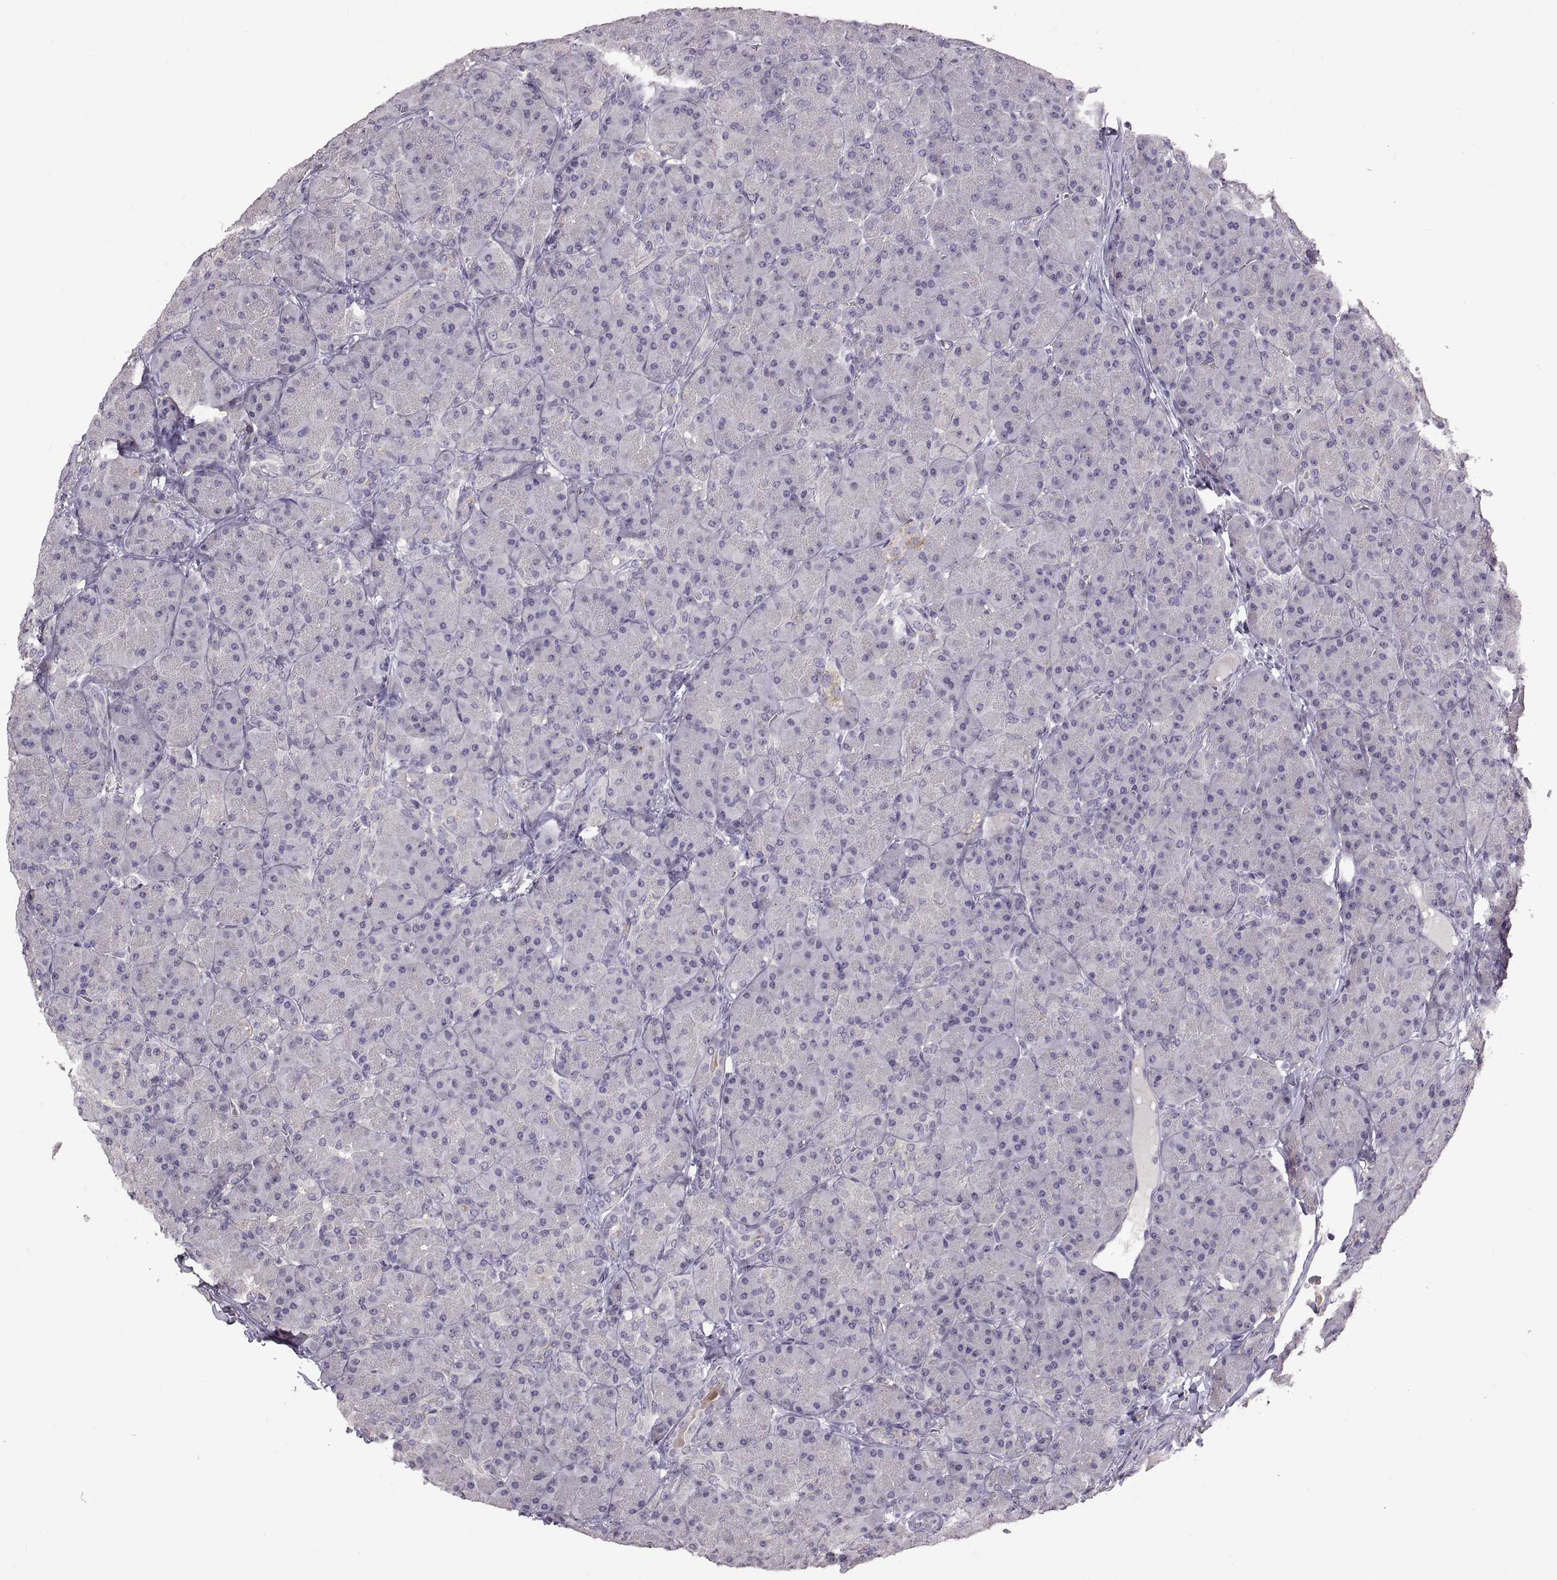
{"staining": {"intensity": "negative", "quantity": "none", "location": "none"}, "tissue": "pancreas", "cell_type": "Exocrine glandular cells", "image_type": "normal", "snomed": [{"axis": "morphology", "description": "Normal tissue, NOS"}, {"axis": "topography", "description": "Pancreas"}], "caption": "The immunohistochemistry image has no significant expression in exocrine glandular cells of pancreas.", "gene": "CDH2", "patient": {"sex": "male", "age": 57}}